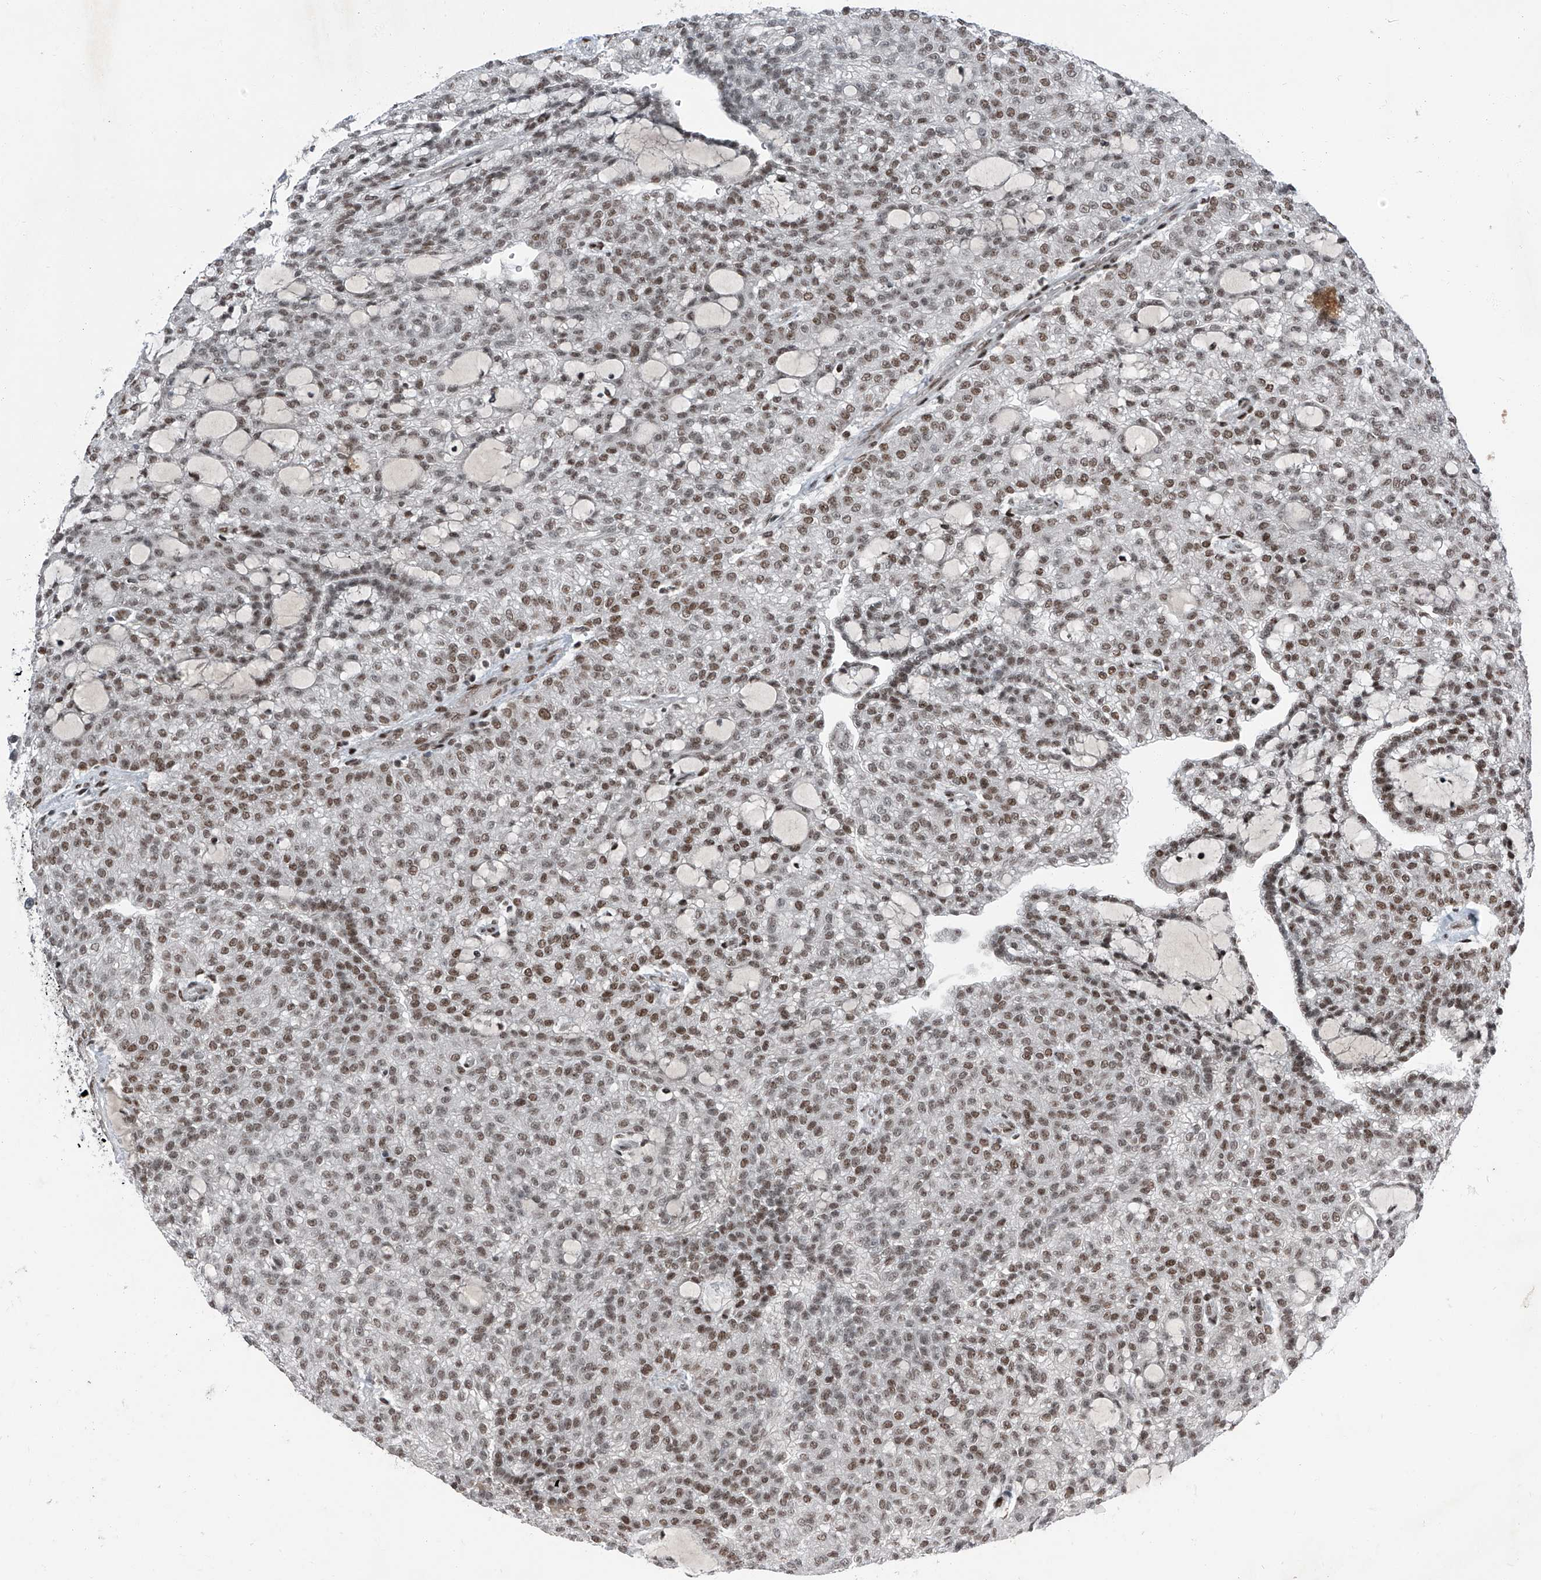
{"staining": {"intensity": "moderate", "quantity": ">75%", "location": "nuclear"}, "tissue": "renal cancer", "cell_type": "Tumor cells", "image_type": "cancer", "snomed": [{"axis": "morphology", "description": "Adenocarcinoma, NOS"}, {"axis": "topography", "description": "Kidney"}], "caption": "Approximately >75% of tumor cells in renal cancer show moderate nuclear protein expression as visualized by brown immunohistochemical staining.", "gene": "BMI1", "patient": {"sex": "male", "age": 63}}